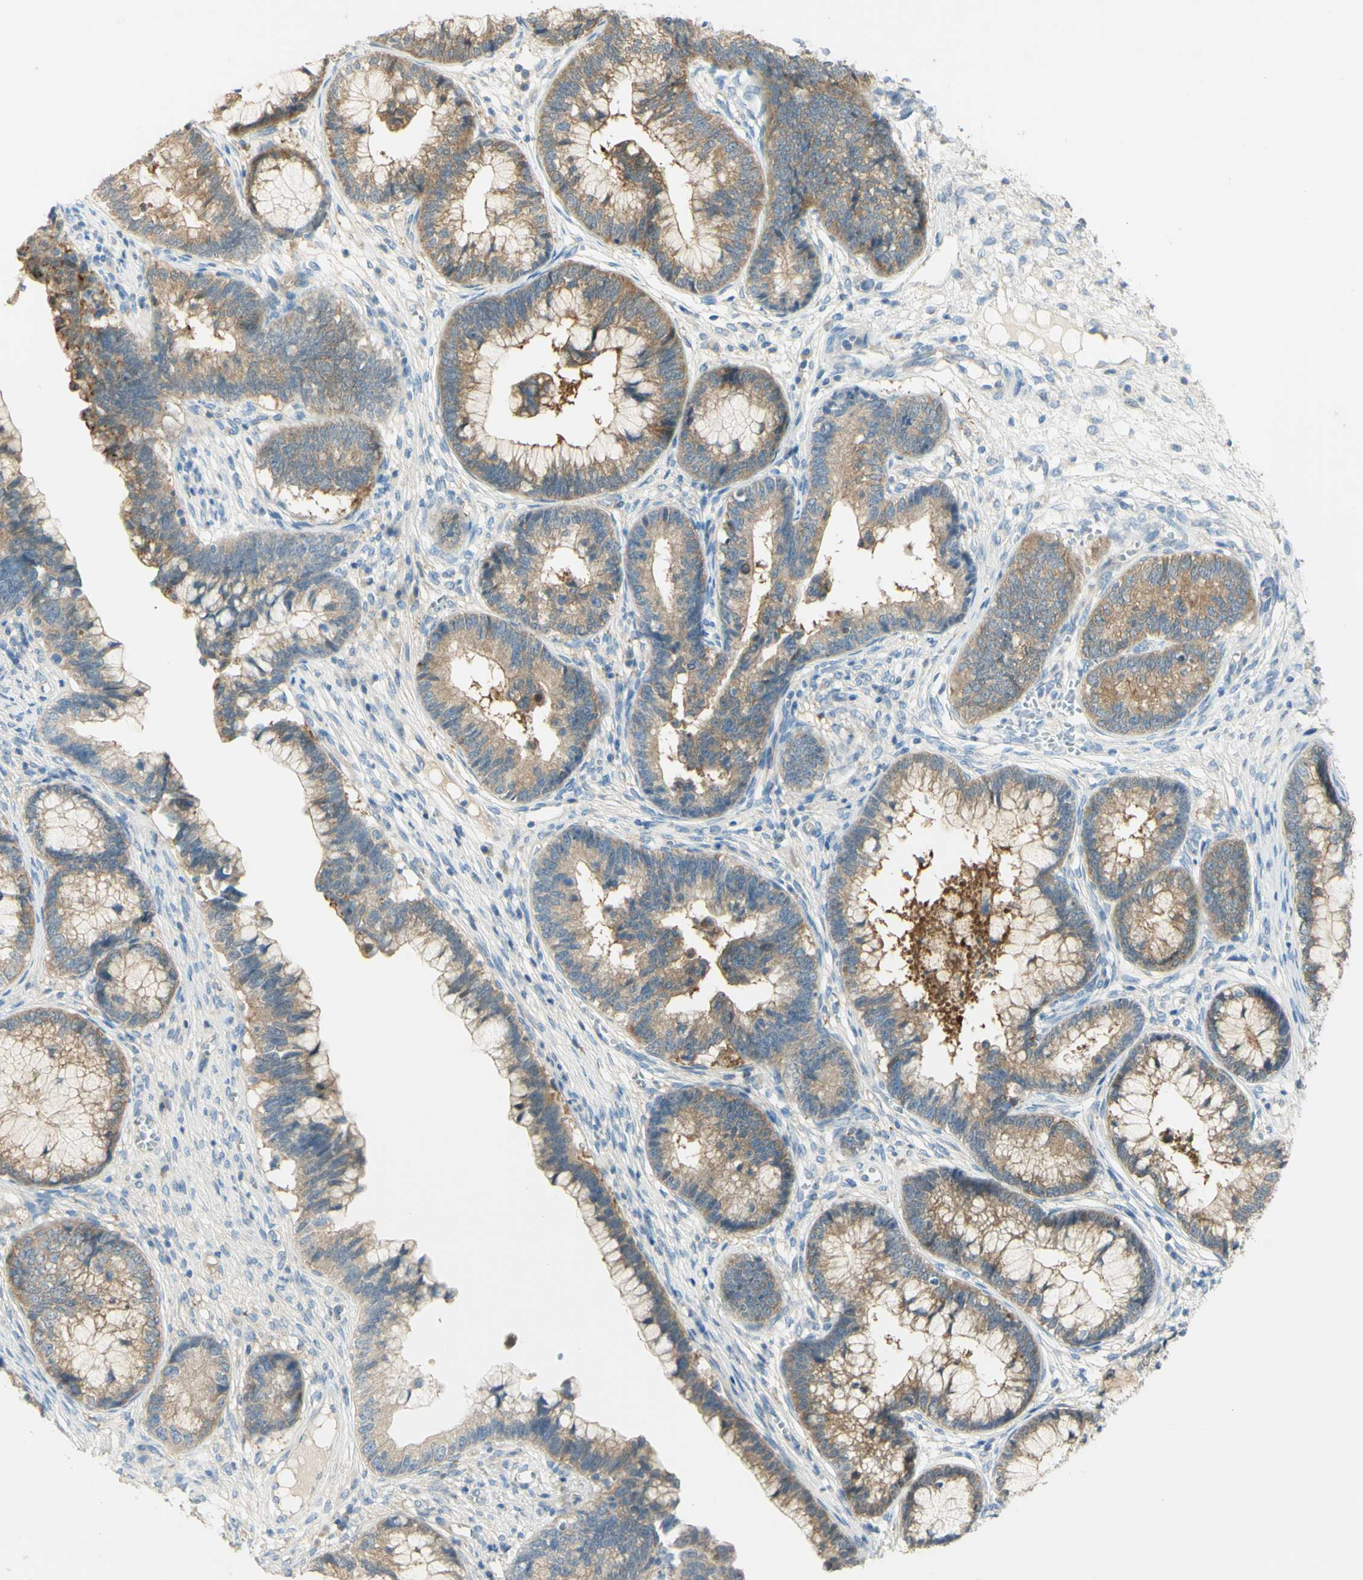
{"staining": {"intensity": "moderate", "quantity": ">75%", "location": "cytoplasmic/membranous"}, "tissue": "cervical cancer", "cell_type": "Tumor cells", "image_type": "cancer", "snomed": [{"axis": "morphology", "description": "Adenocarcinoma, NOS"}, {"axis": "topography", "description": "Cervix"}], "caption": "Cervical cancer stained with DAB (3,3'-diaminobenzidine) immunohistochemistry reveals medium levels of moderate cytoplasmic/membranous expression in about >75% of tumor cells. Using DAB (3,3'-diaminobenzidine) (brown) and hematoxylin (blue) stains, captured at high magnification using brightfield microscopy.", "gene": "GCNT3", "patient": {"sex": "female", "age": 44}}